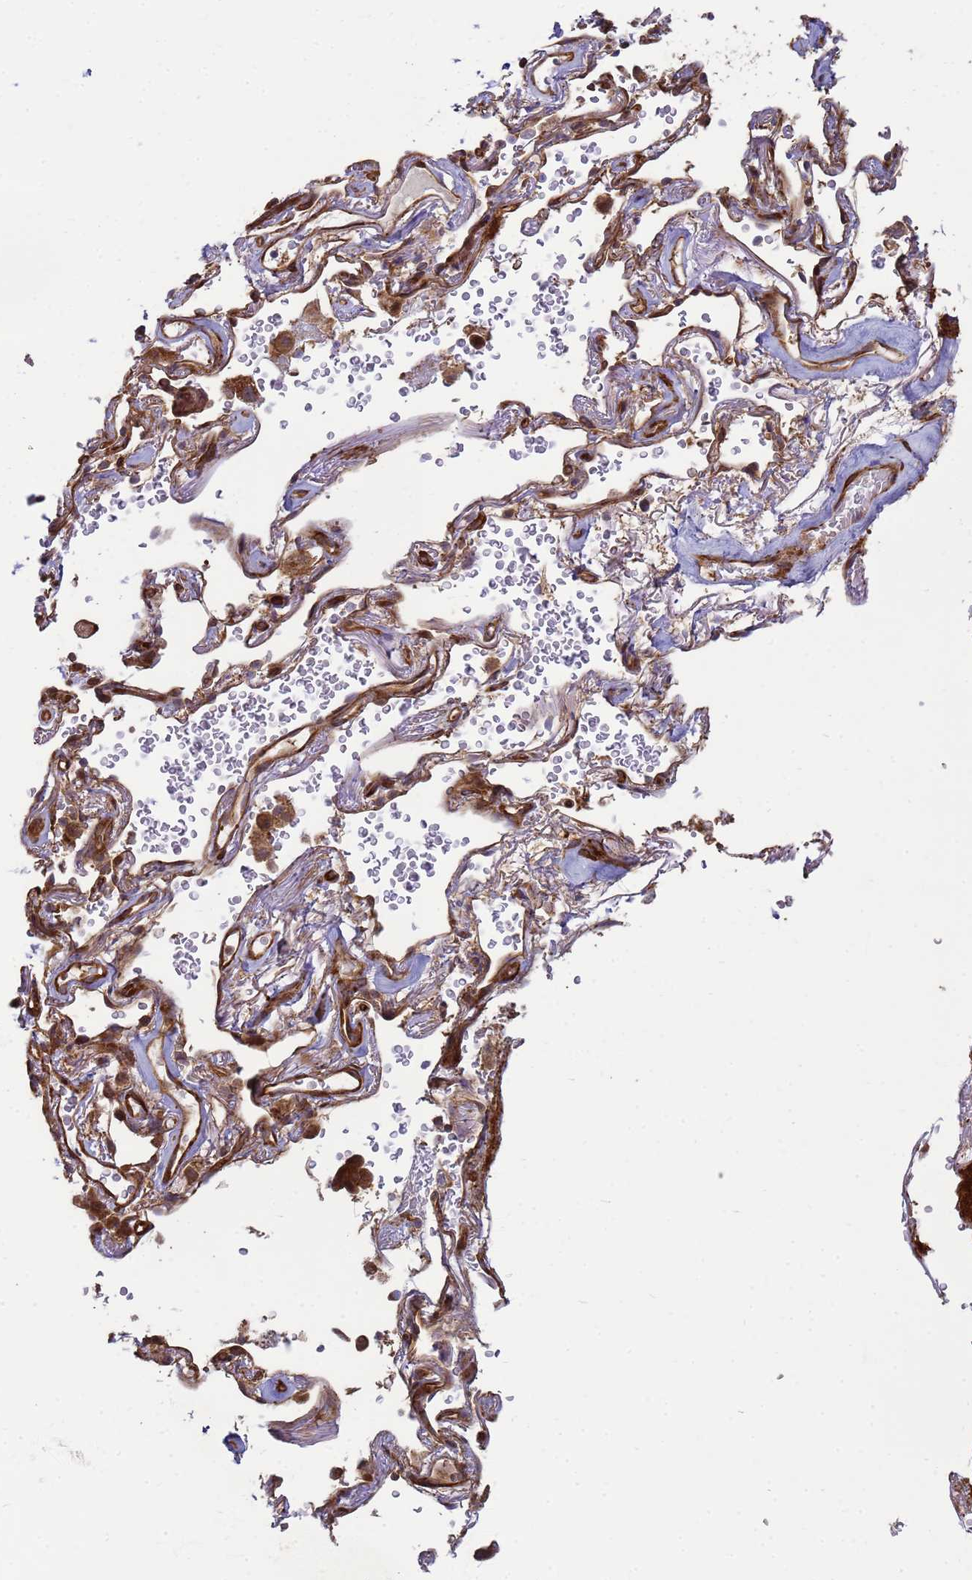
{"staining": {"intensity": "strong", "quantity": ">75%", "location": "cytoplasmic/membranous"}, "tissue": "lung cancer", "cell_type": "Tumor cells", "image_type": "cancer", "snomed": [{"axis": "morphology", "description": "Adenocarcinoma, NOS"}, {"axis": "topography", "description": "Lung"}], "caption": "Immunohistochemistry staining of adenocarcinoma (lung), which exhibits high levels of strong cytoplasmic/membranous staining in about >75% of tumor cells indicating strong cytoplasmic/membranous protein positivity. The staining was performed using DAB (brown) for protein detection and nuclei were counterstained in hematoxylin (blue).", "gene": "CNOT1", "patient": {"sex": "female", "age": 69}}